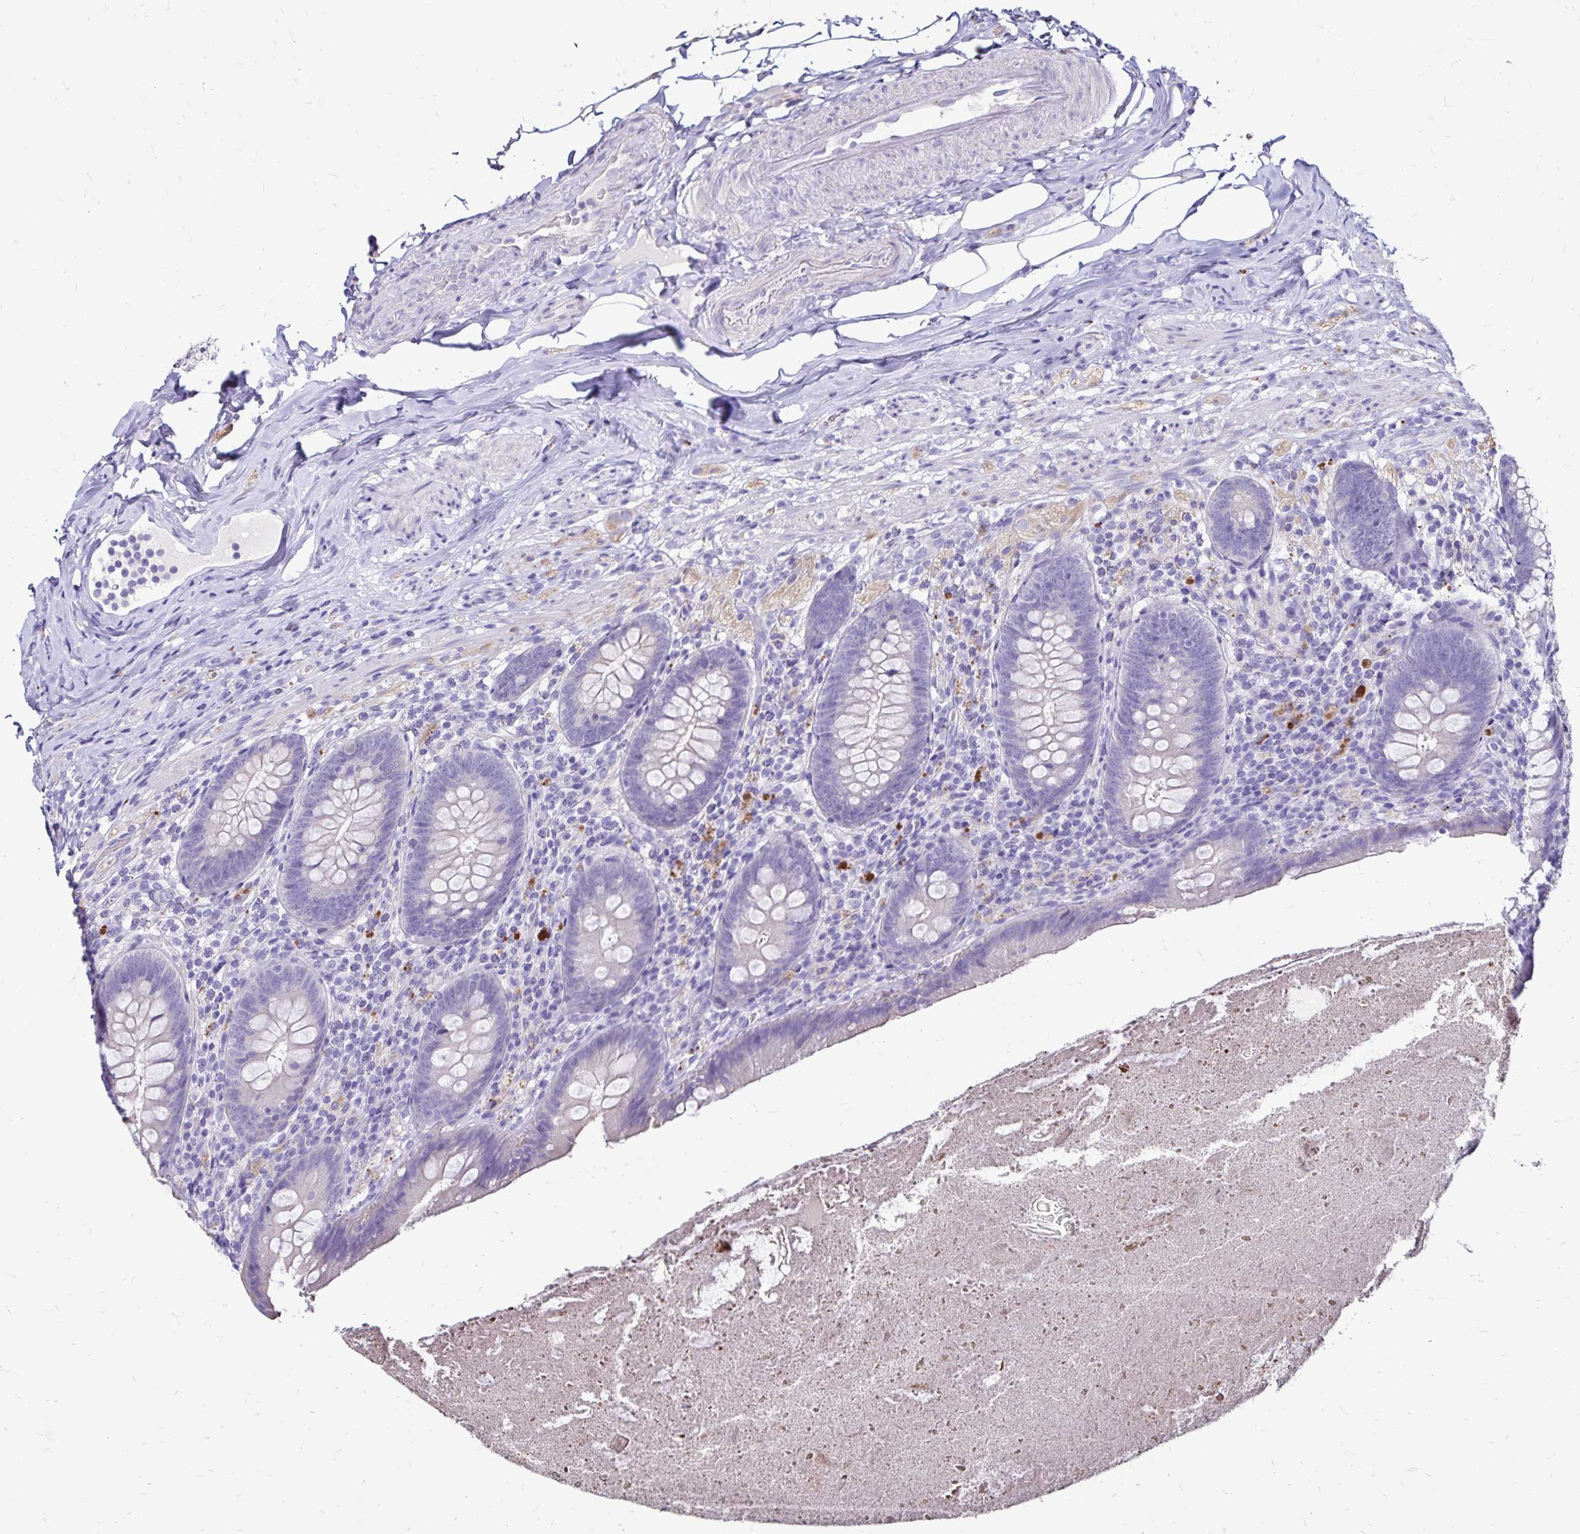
{"staining": {"intensity": "negative", "quantity": "none", "location": "none"}, "tissue": "appendix", "cell_type": "Glandular cells", "image_type": "normal", "snomed": [{"axis": "morphology", "description": "Normal tissue, NOS"}, {"axis": "topography", "description": "Appendix"}], "caption": "High magnification brightfield microscopy of normal appendix stained with DAB (3,3'-diaminobenzidine) (brown) and counterstained with hematoxylin (blue): glandular cells show no significant positivity.", "gene": "EVPL", "patient": {"sex": "male", "age": 47}}